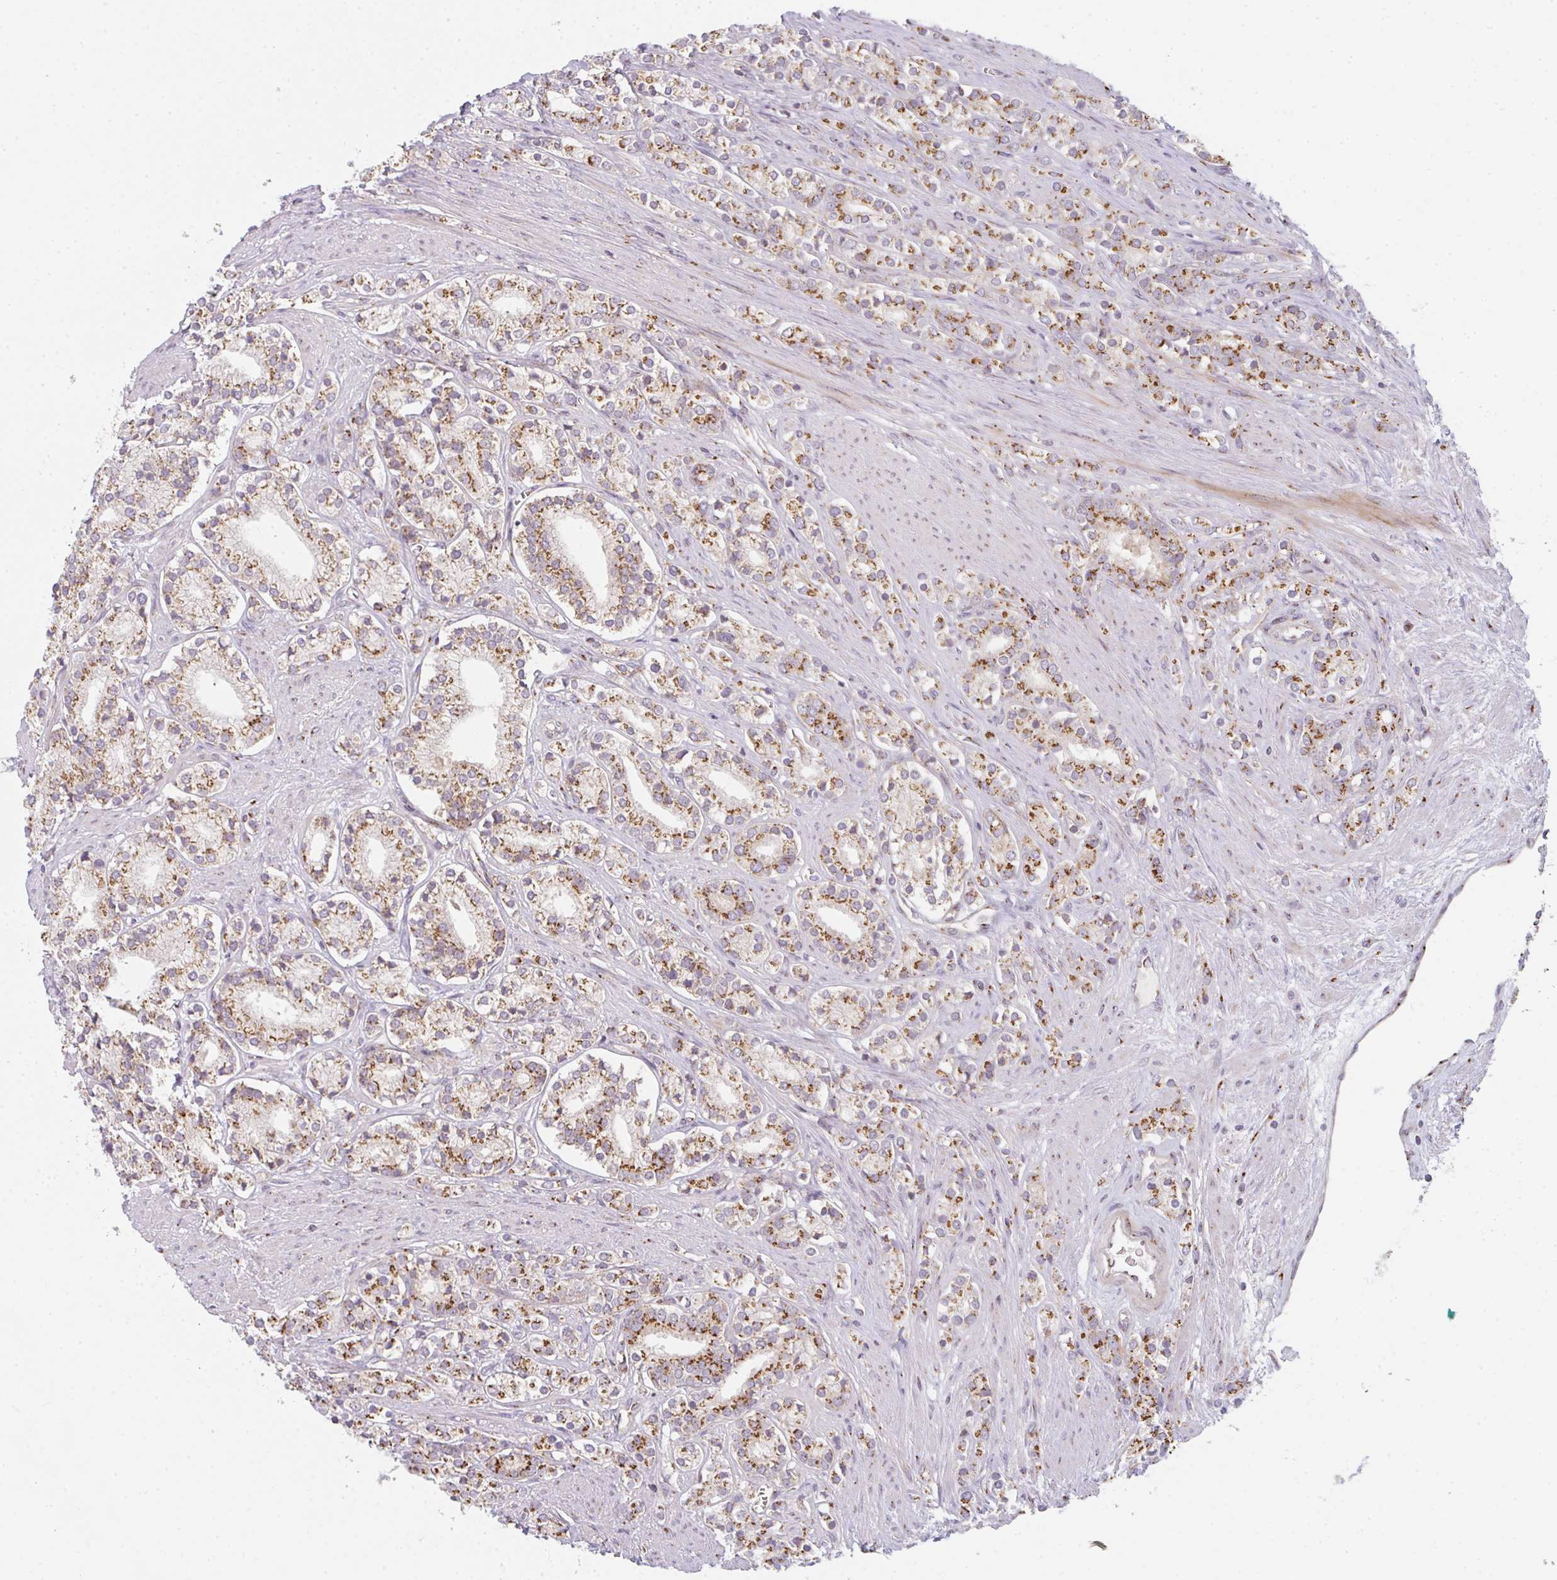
{"staining": {"intensity": "strong", "quantity": ">75%", "location": "cytoplasmic/membranous"}, "tissue": "prostate cancer", "cell_type": "Tumor cells", "image_type": "cancer", "snomed": [{"axis": "morphology", "description": "Adenocarcinoma, High grade"}, {"axis": "topography", "description": "Prostate"}], "caption": "Tumor cells demonstrate high levels of strong cytoplasmic/membranous staining in about >75% of cells in human adenocarcinoma (high-grade) (prostate).", "gene": "GVQW3", "patient": {"sex": "male", "age": 58}}